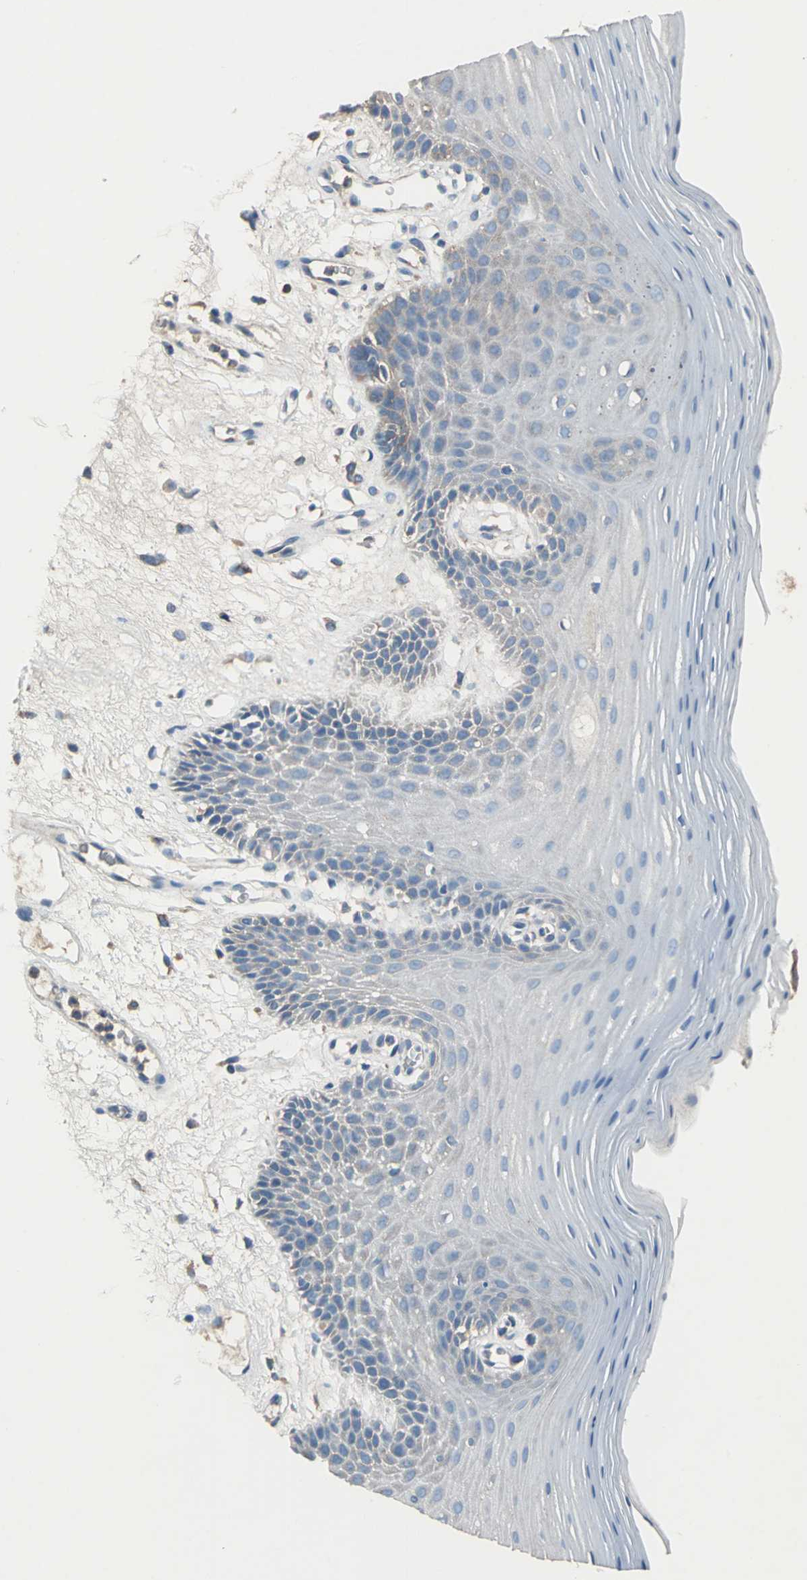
{"staining": {"intensity": "weak", "quantity": "<25%", "location": "cytoplasmic/membranous"}, "tissue": "oral mucosa", "cell_type": "Squamous epithelial cells", "image_type": "normal", "snomed": [{"axis": "morphology", "description": "Normal tissue, NOS"}, {"axis": "morphology", "description": "Squamous cell carcinoma, NOS"}, {"axis": "topography", "description": "Skeletal muscle"}, {"axis": "topography", "description": "Oral tissue"}, {"axis": "topography", "description": "Head-Neck"}], "caption": "High magnification brightfield microscopy of benign oral mucosa stained with DAB (brown) and counterstained with hematoxylin (blue): squamous epithelial cells show no significant expression.", "gene": "HEPH", "patient": {"sex": "male", "age": 71}}